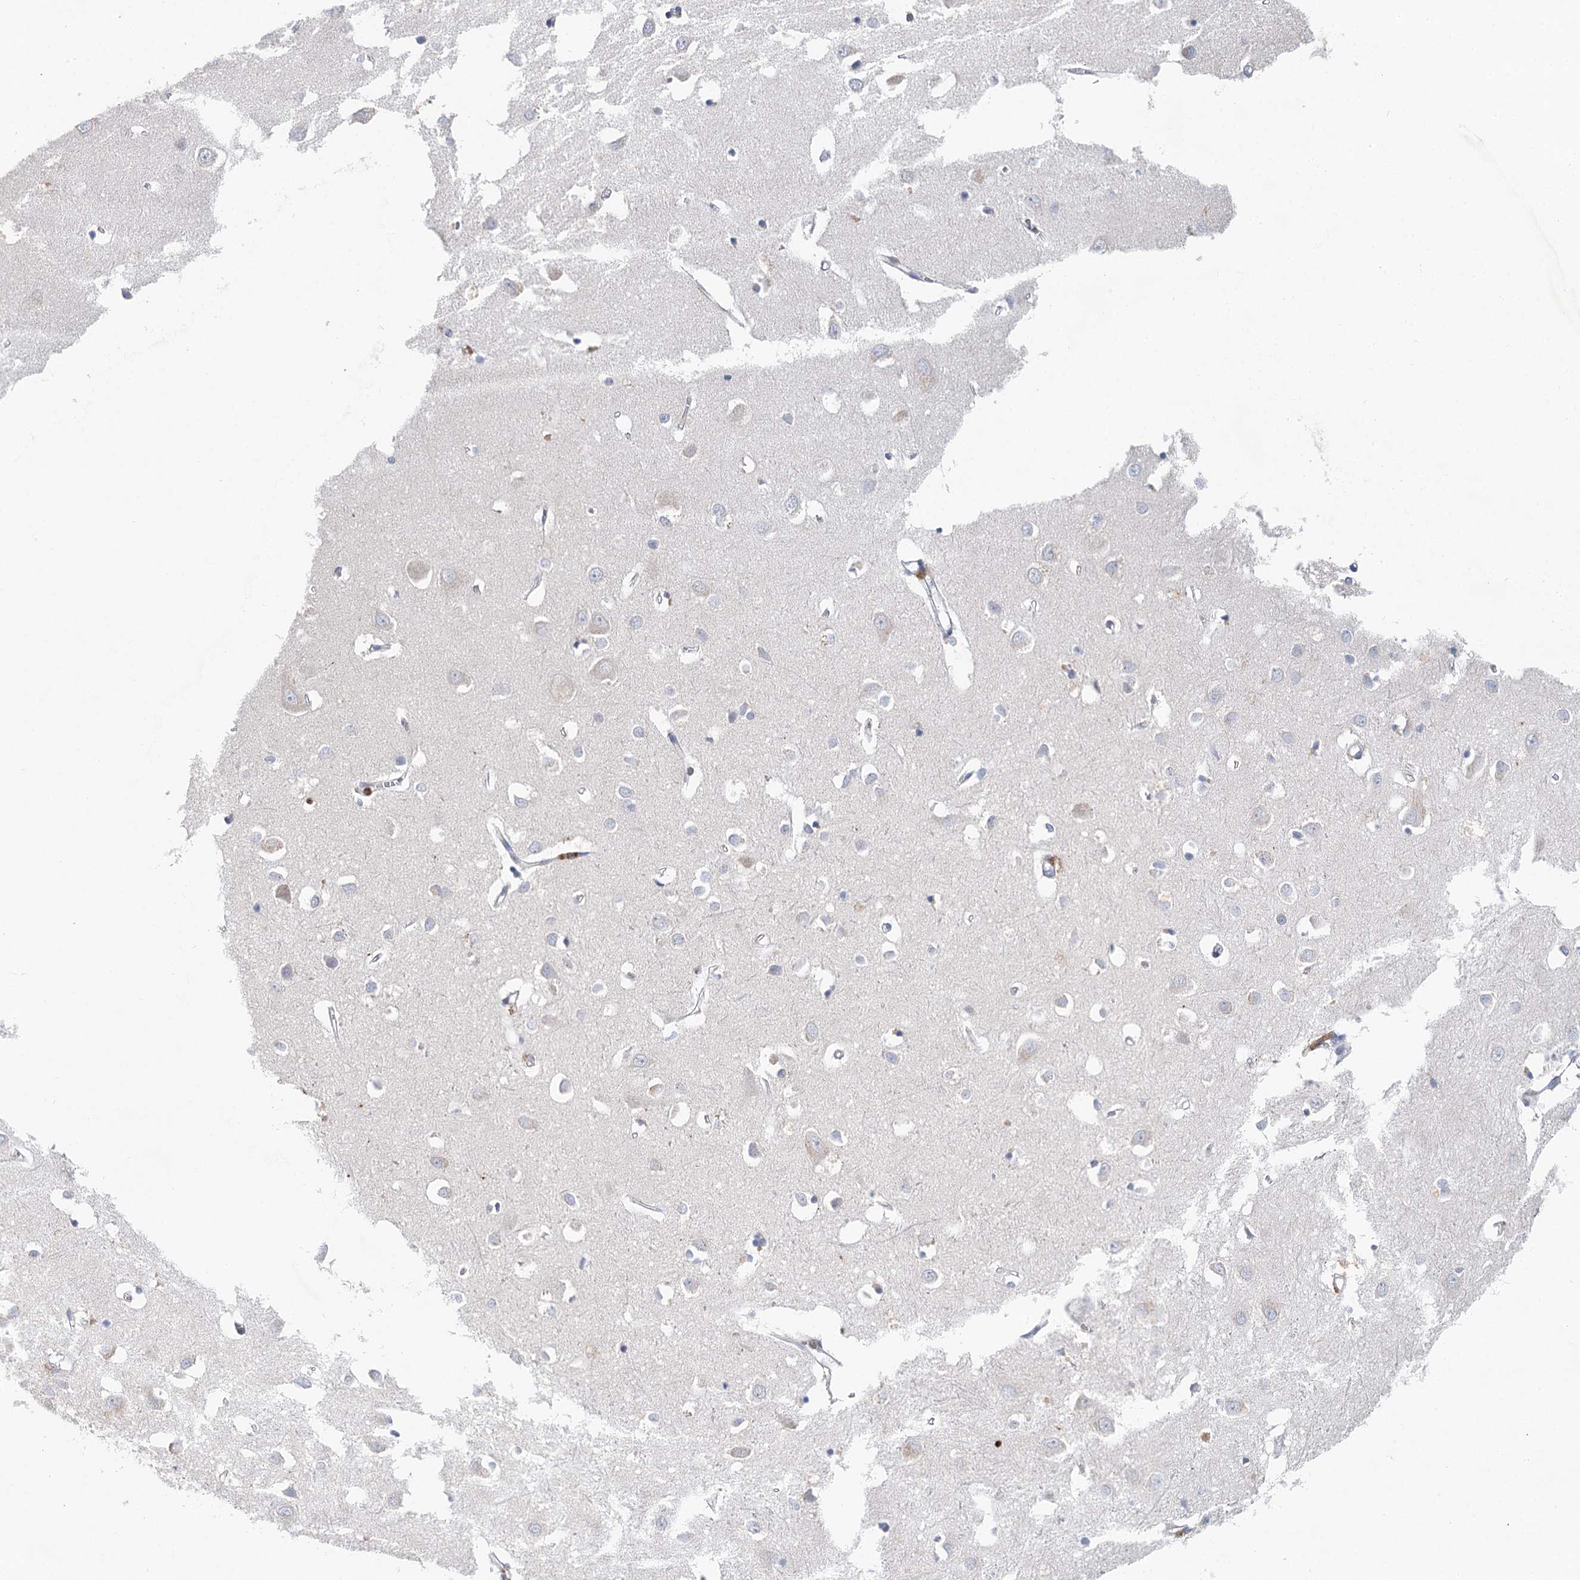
{"staining": {"intensity": "negative", "quantity": "none", "location": "none"}, "tissue": "cerebral cortex", "cell_type": "Endothelial cells", "image_type": "normal", "snomed": [{"axis": "morphology", "description": "Normal tissue, NOS"}, {"axis": "topography", "description": "Cerebral cortex"}], "caption": "Endothelial cells show no significant expression in unremarkable cerebral cortex. The staining is performed using DAB (3,3'-diaminobenzidine) brown chromogen with nuclei counter-stained in using hematoxylin.", "gene": "BLTP1", "patient": {"sex": "female", "age": 64}}